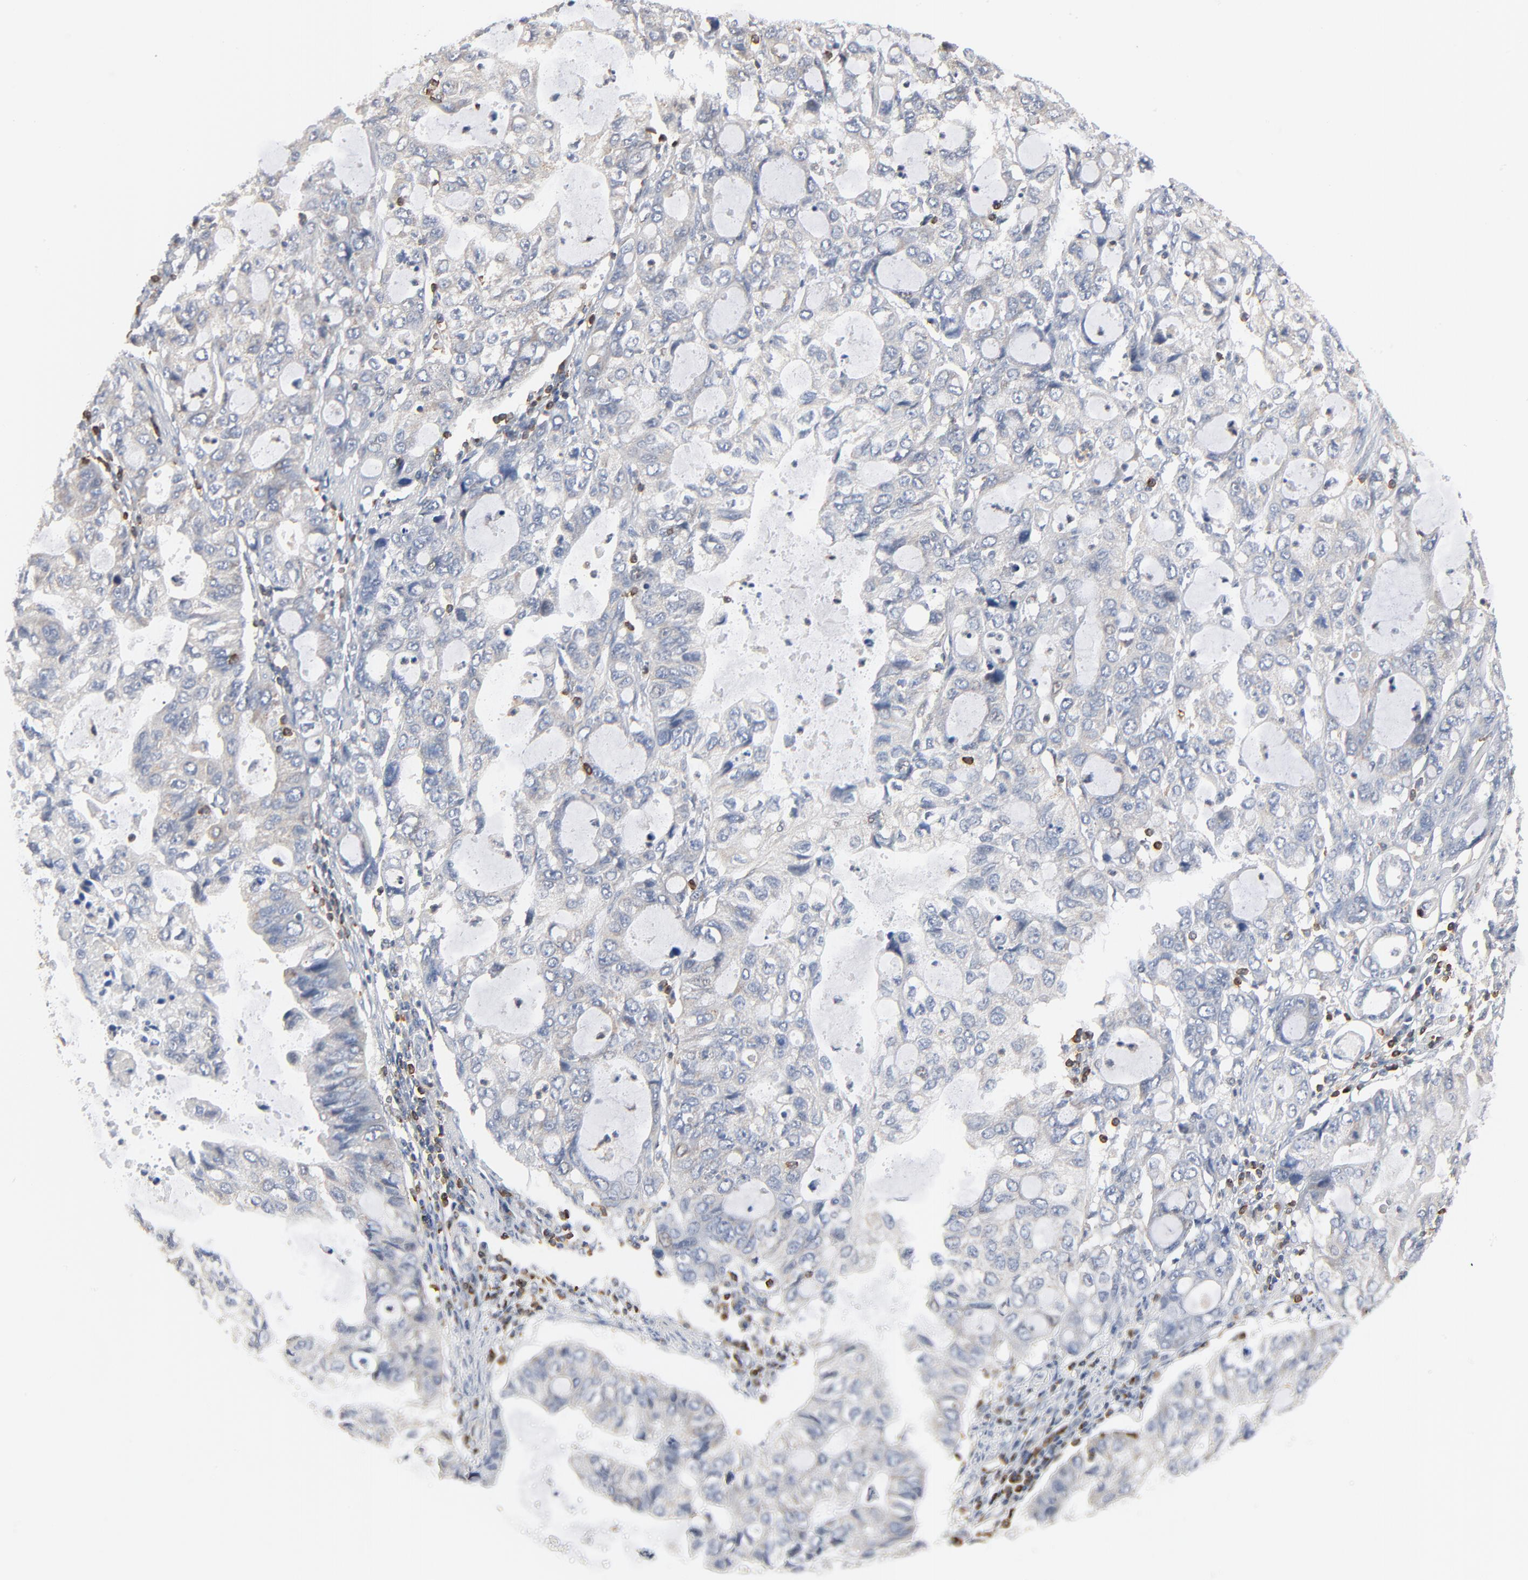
{"staining": {"intensity": "negative", "quantity": "none", "location": "none"}, "tissue": "stomach cancer", "cell_type": "Tumor cells", "image_type": "cancer", "snomed": [{"axis": "morphology", "description": "Adenocarcinoma, NOS"}, {"axis": "topography", "description": "Stomach, upper"}], "caption": "A micrograph of adenocarcinoma (stomach) stained for a protein demonstrates no brown staining in tumor cells.", "gene": "SH3KBP1", "patient": {"sex": "female", "age": 52}}